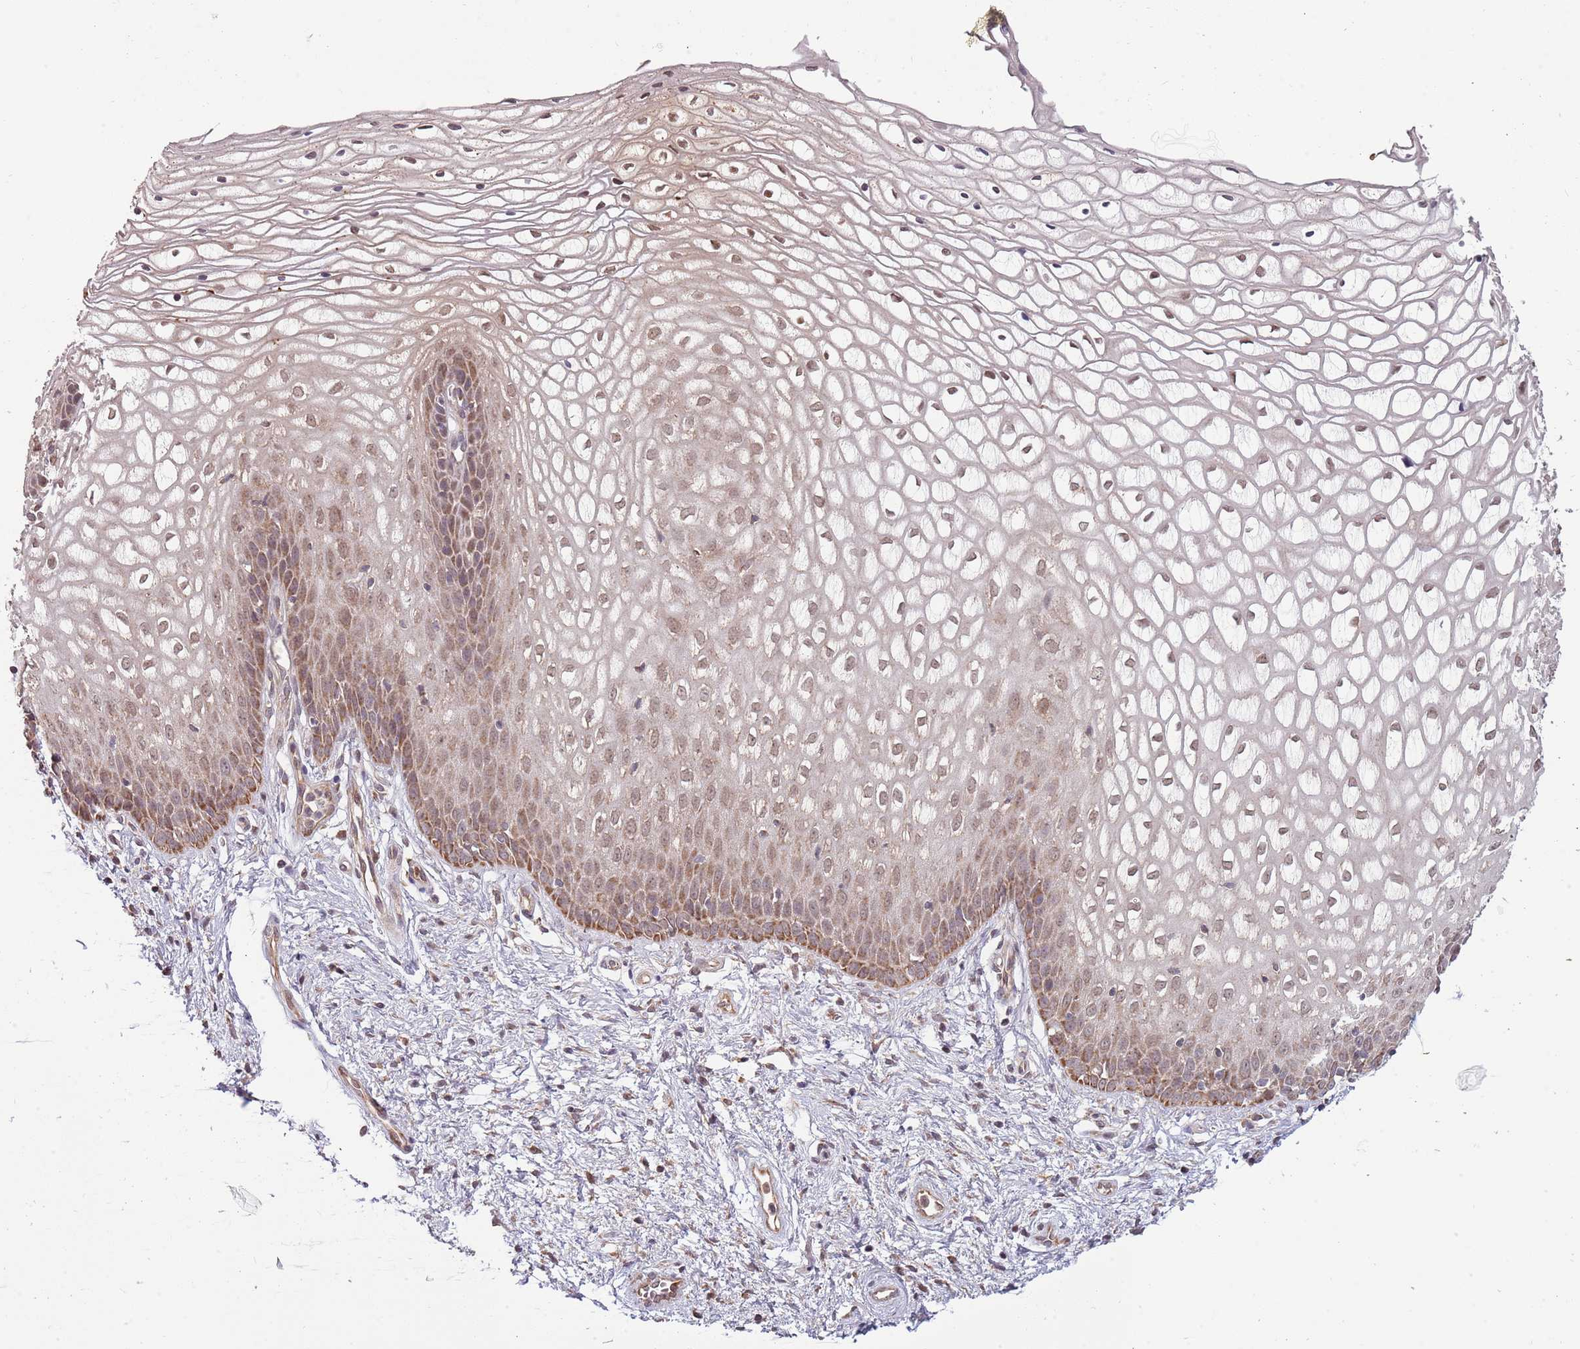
{"staining": {"intensity": "moderate", "quantity": "25%-75%", "location": "cytoplasmic/membranous,nuclear"}, "tissue": "vagina", "cell_type": "Squamous epithelial cells", "image_type": "normal", "snomed": [{"axis": "morphology", "description": "Normal tissue, NOS"}, {"axis": "topography", "description": "Vagina"}], "caption": "This photomicrograph reveals immunohistochemistry (IHC) staining of unremarkable human vagina, with medium moderate cytoplasmic/membranous,nuclear positivity in about 25%-75% of squamous epithelial cells.", "gene": "RNF181", "patient": {"sex": "female", "age": 34}}